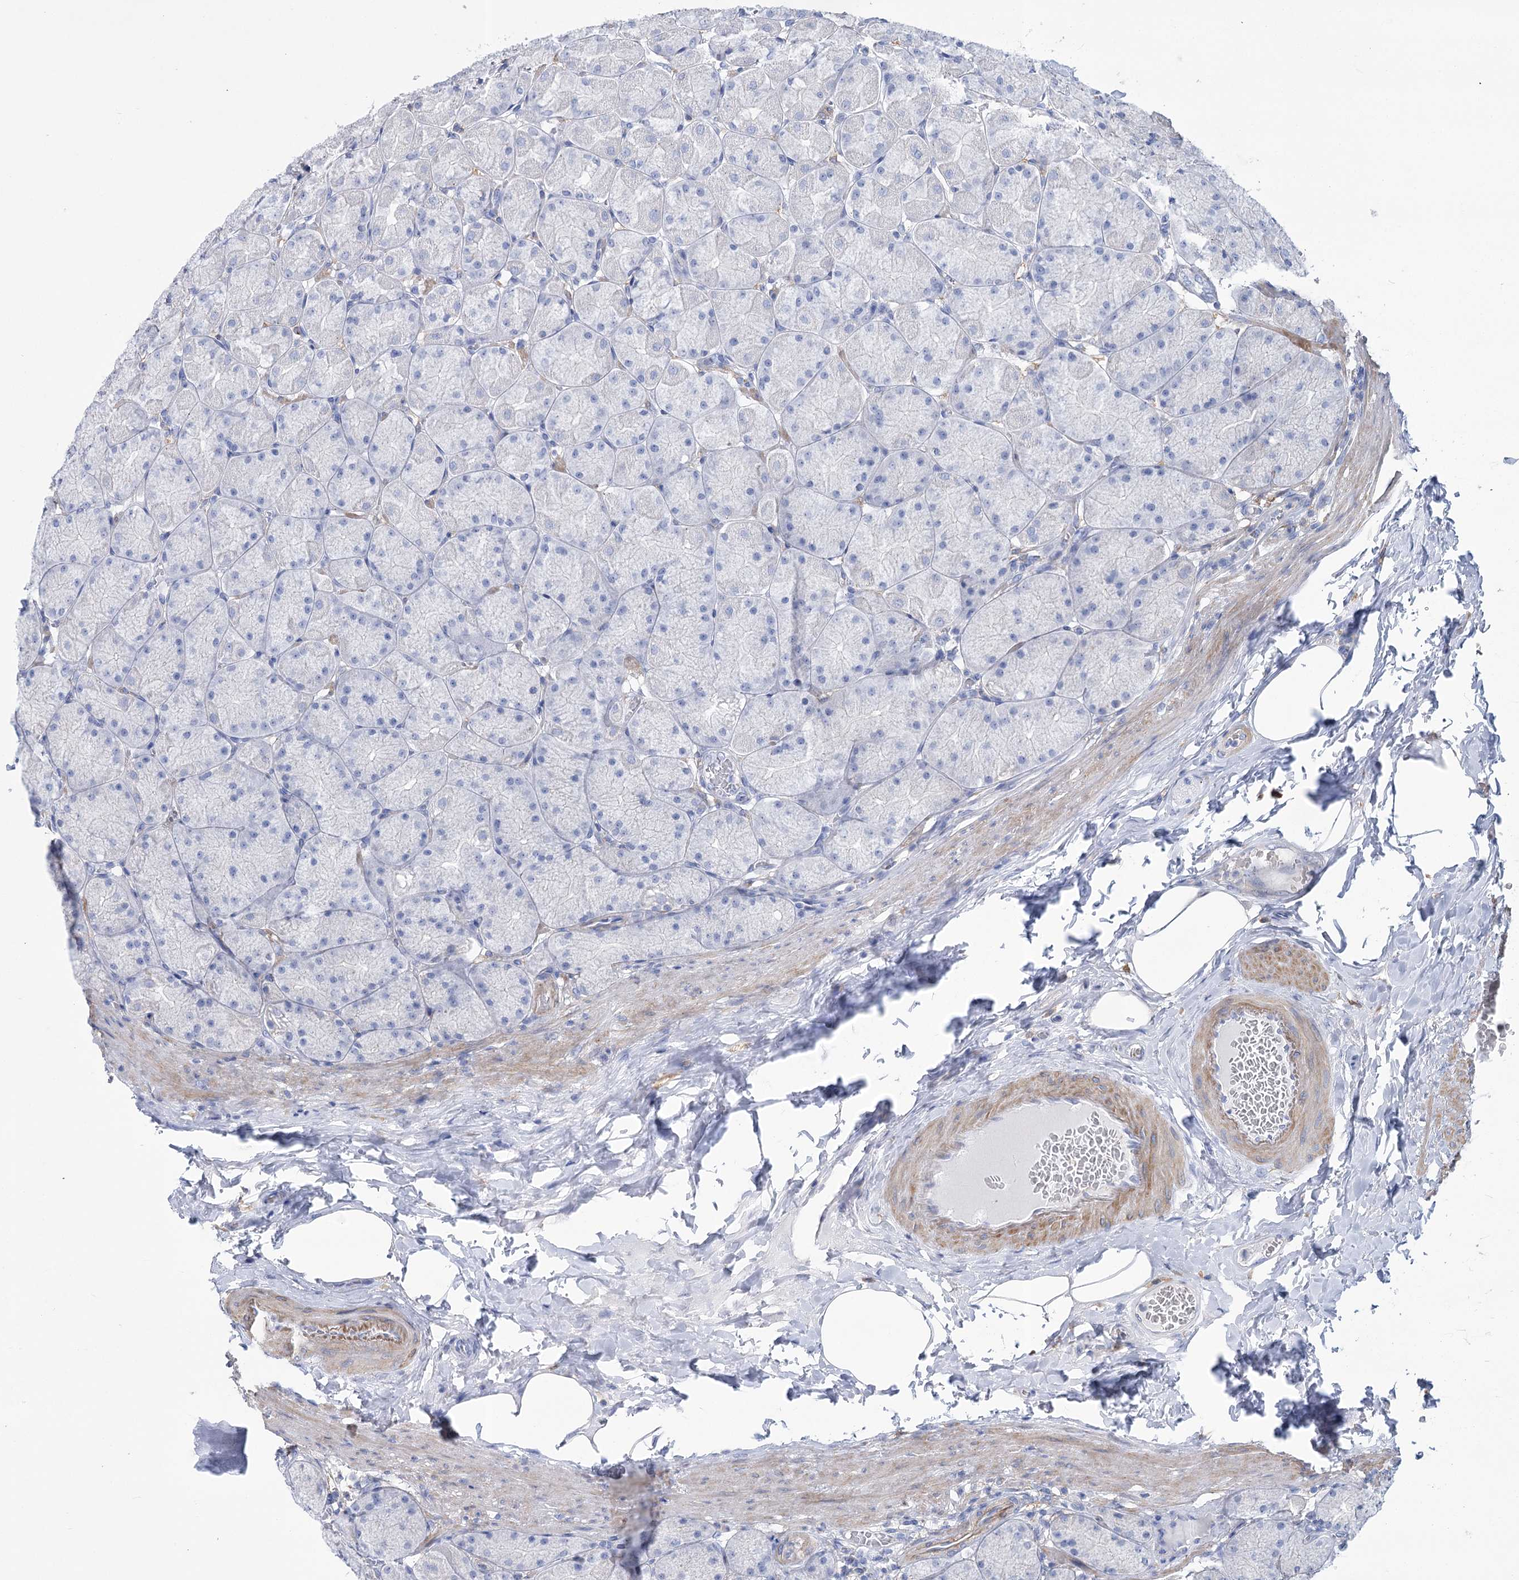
{"staining": {"intensity": "negative", "quantity": "none", "location": "none"}, "tissue": "stomach", "cell_type": "Glandular cells", "image_type": "normal", "snomed": [{"axis": "morphology", "description": "Normal tissue, NOS"}, {"axis": "topography", "description": "Stomach, upper"}], "caption": "DAB immunohistochemical staining of benign human stomach exhibits no significant staining in glandular cells.", "gene": "PCDHA1", "patient": {"sex": "female", "age": 56}}